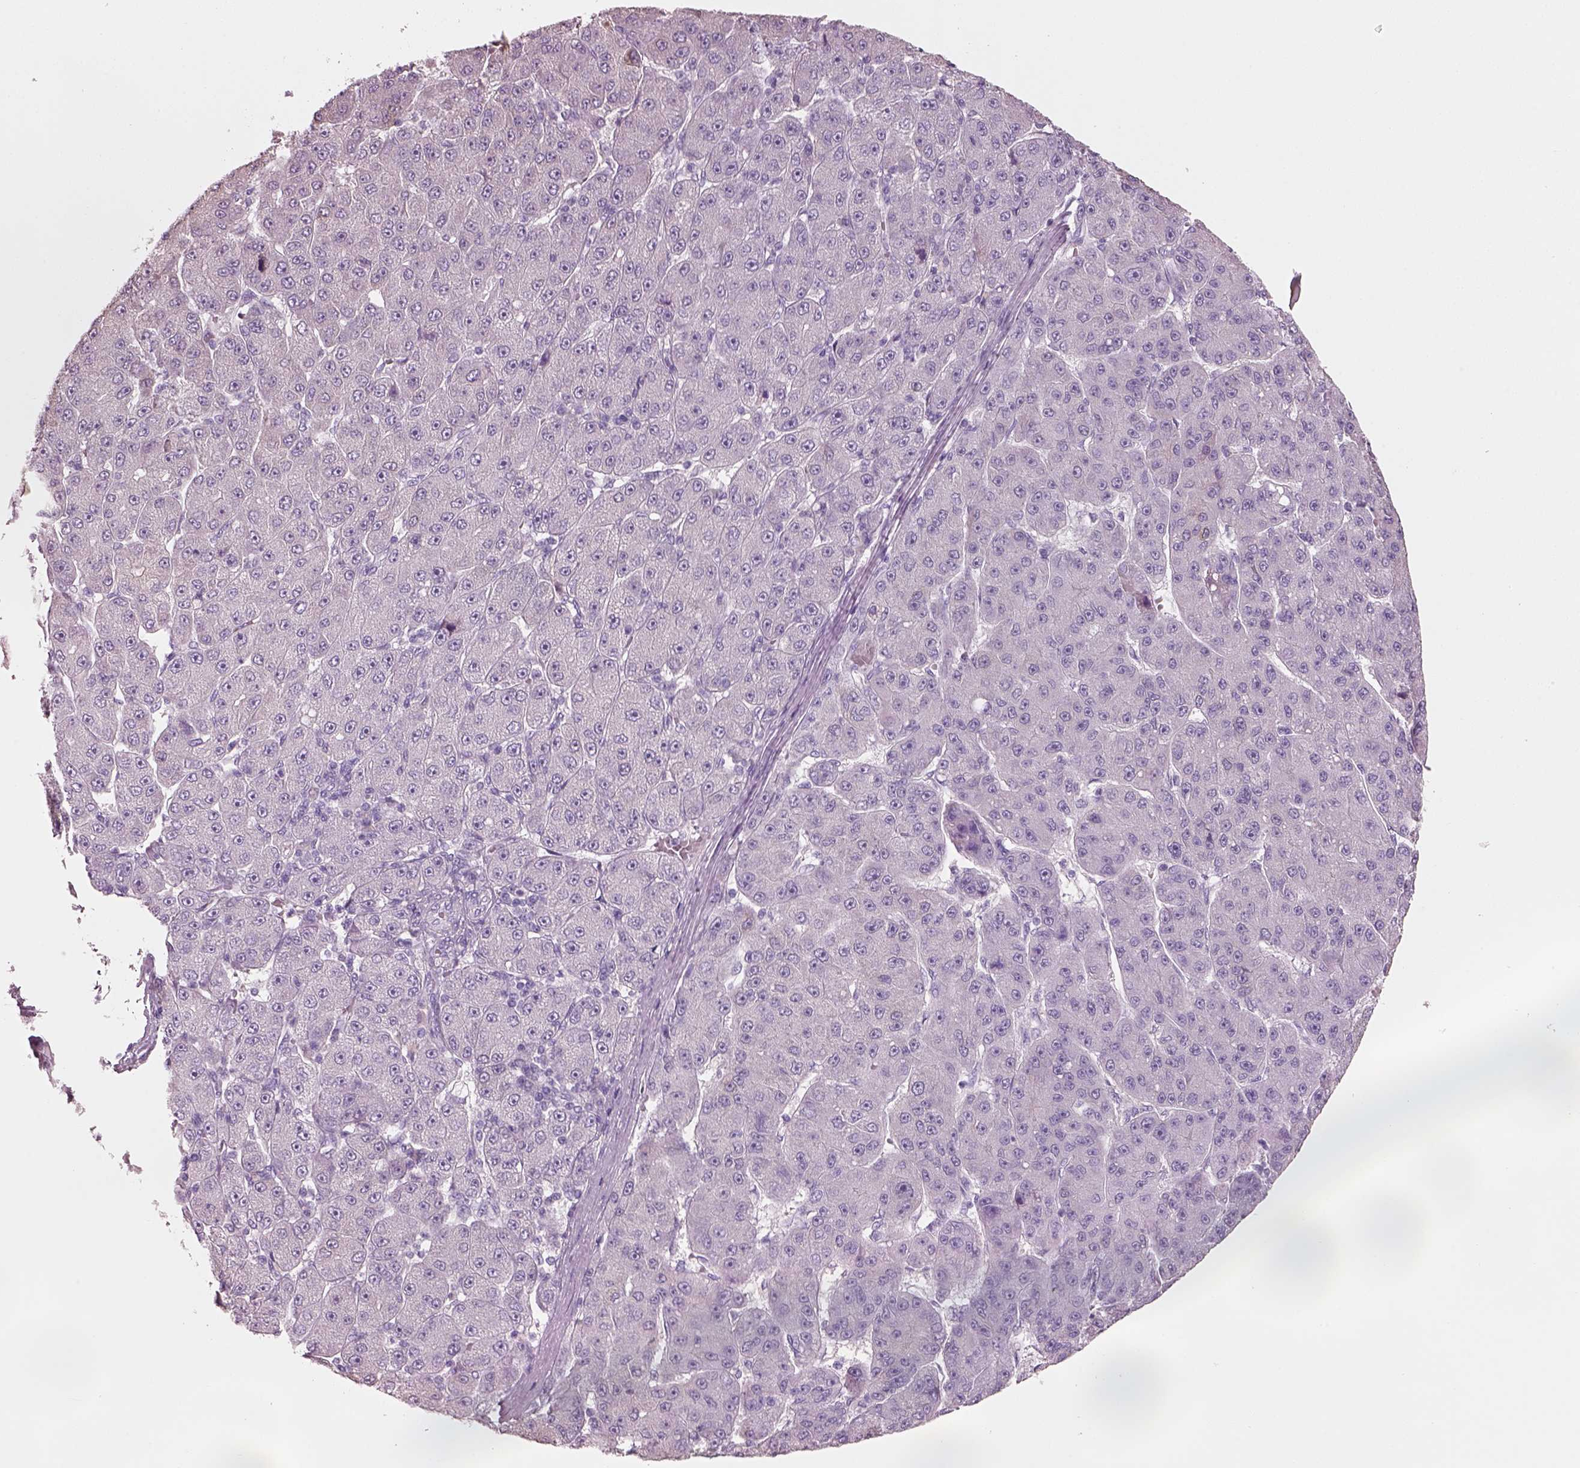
{"staining": {"intensity": "negative", "quantity": "none", "location": "none"}, "tissue": "liver cancer", "cell_type": "Tumor cells", "image_type": "cancer", "snomed": [{"axis": "morphology", "description": "Carcinoma, Hepatocellular, NOS"}, {"axis": "topography", "description": "Liver"}], "caption": "Immunohistochemistry (IHC) photomicrograph of human hepatocellular carcinoma (liver) stained for a protein (brown), which demonstrates no positivity in tumor cells.", "gene": "PNOC", "patient": {"sex": "male", "age": 67}}